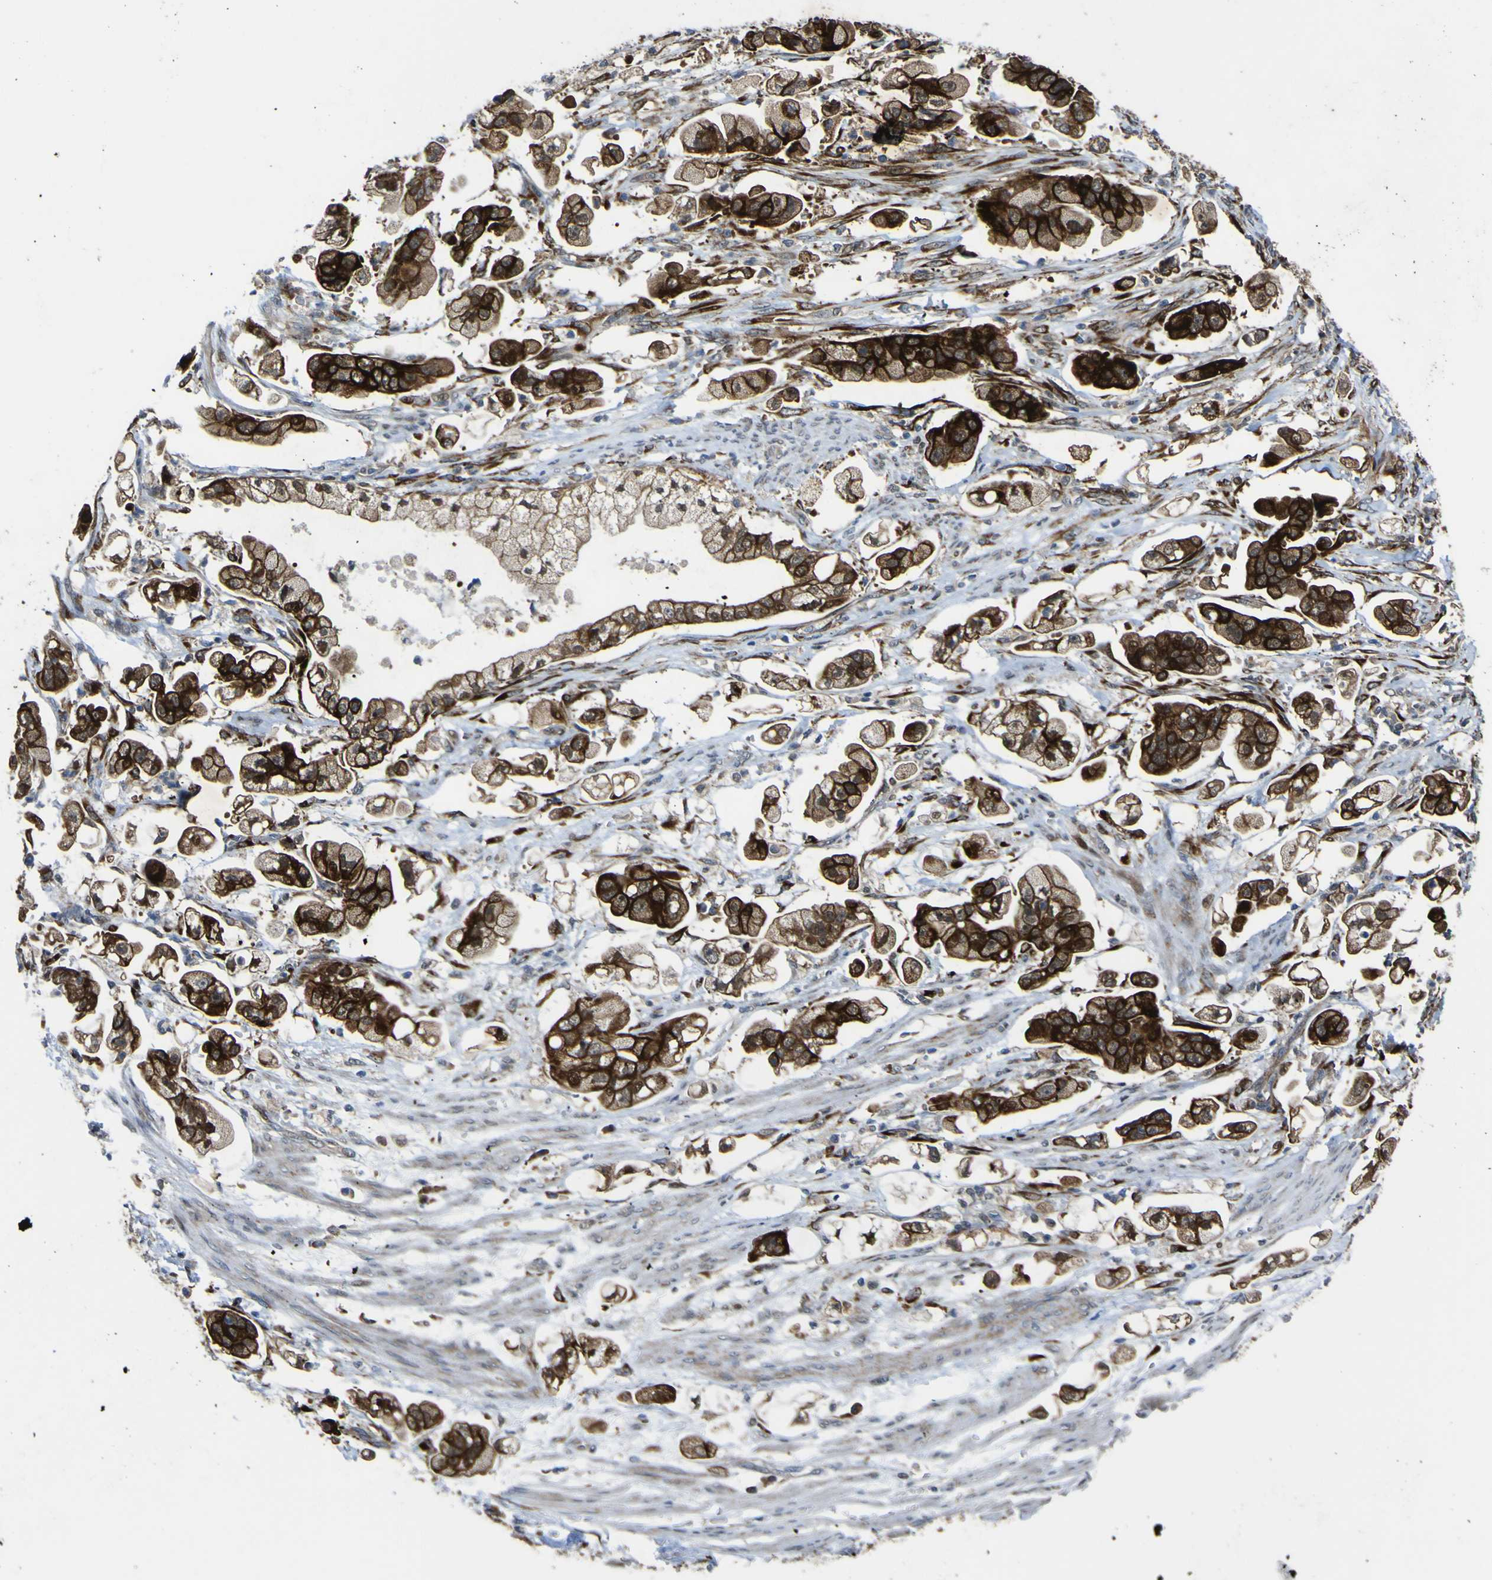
{"staining": {"intensity": "strong", "quantity": ">75%", "location": "cytoplasmic/membranous"}, "tissue": "stomach cancer", "cell_type": "Tumor cells", "image_type": "cancer", "snomed": [{"axis": "morphology", "description": "Adenocarcinoma, NOS"}, {"axis": "topography", "description": "Stomach"}], "caption": "Immunohistochemistry histopathology image of human stomach cancer stained for a protein (brown), which displays high levels of strong cytoplasmic/membranous positivity in about >75% of tumor cells.", "gene": "LBHD1", "patient": {"sex": "male", "age": 62}}